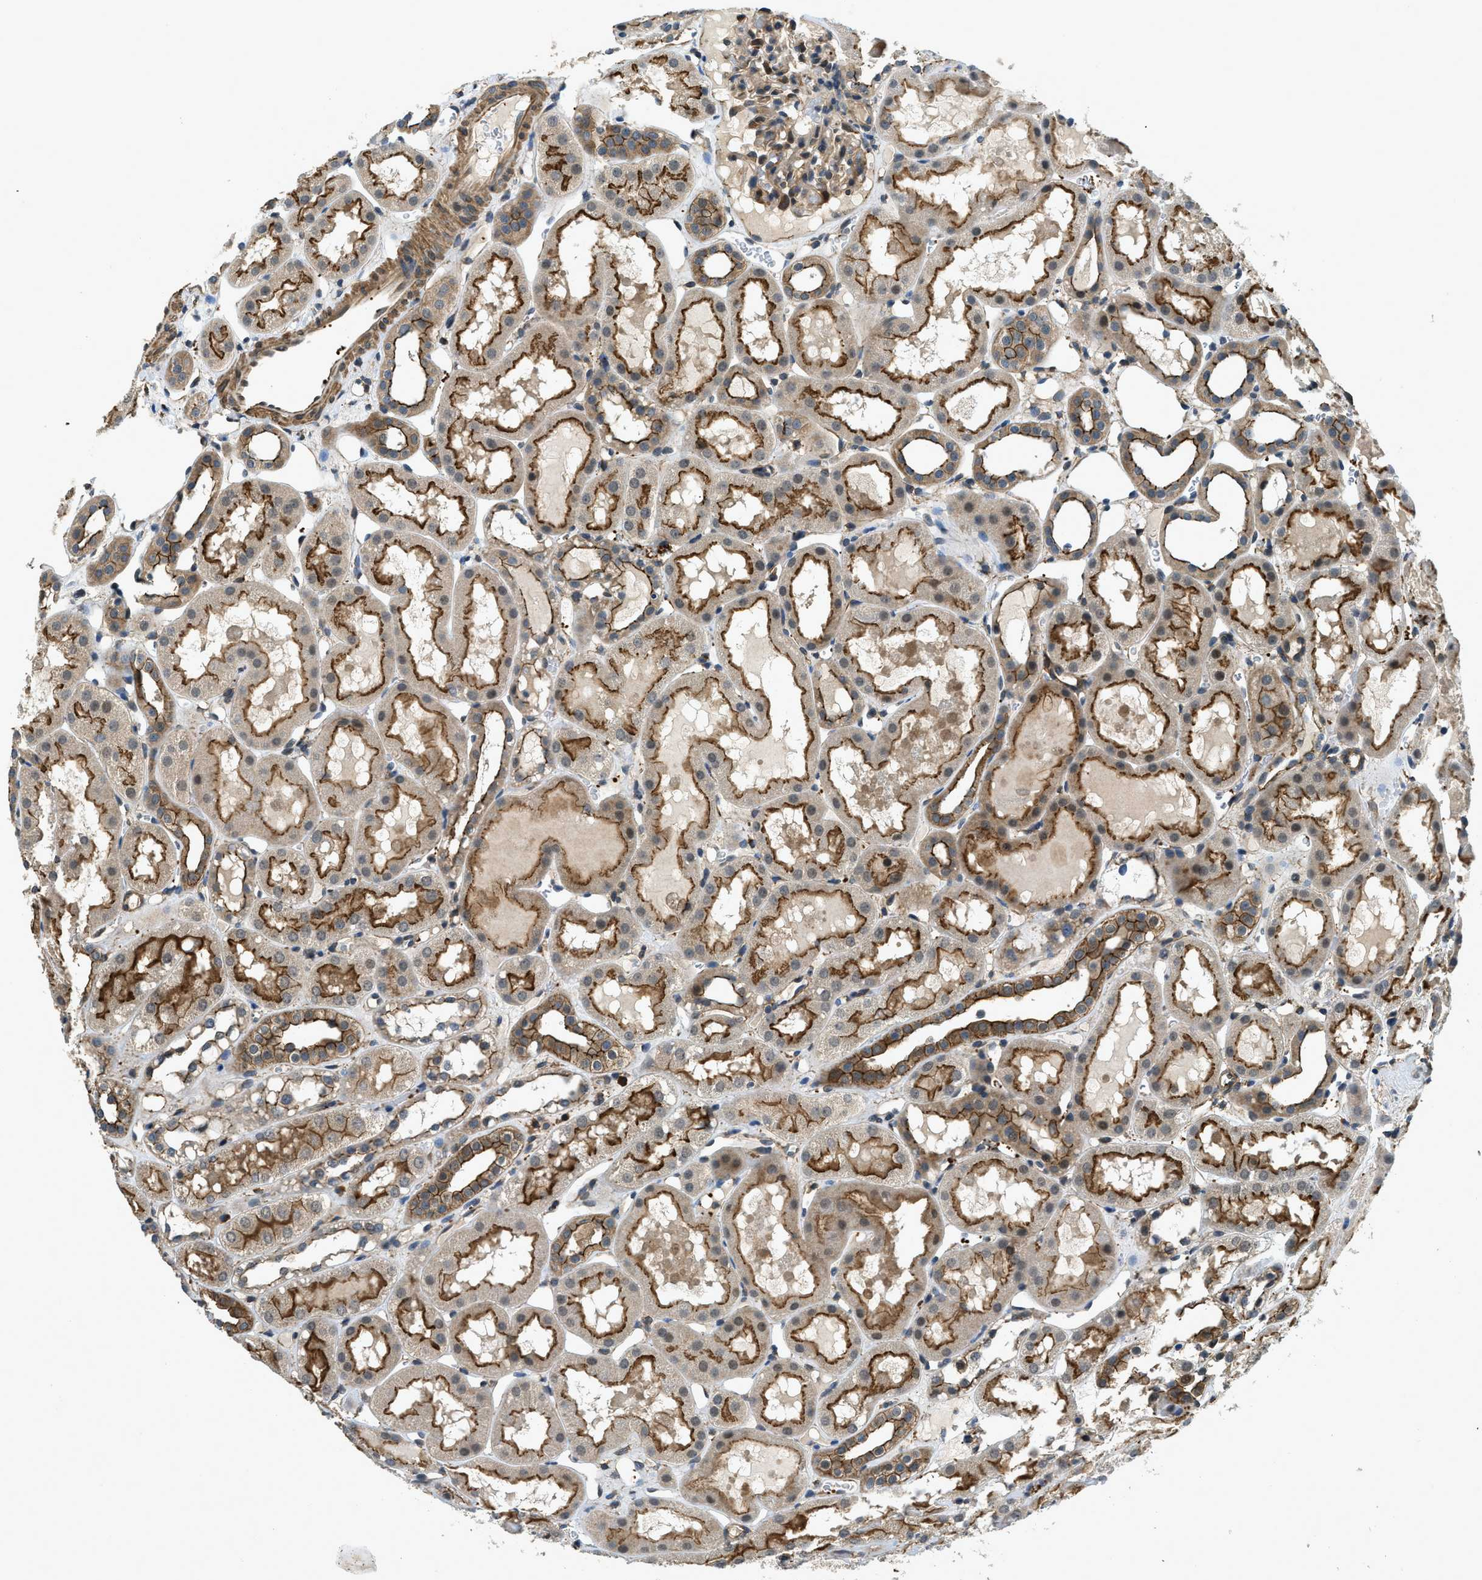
{"staining": {"intensity": "weak", "quantity": ">75%", "location": "cytoplasmic/membranous"}, "tissue": "kidney", "cell_type": "Cells in glomeruli", "image_type": "normal", "snomed": [{"axis": "morphology", "description": "Normal tissue, NOS"}, {"axis": "topography", "description": "Kidney"}, {"axis": "topography", "description": "Urinary bladder"}], "caption": "This is a micrograph of immunohistochemistry staining of unremarkable kidney, which shows weak positivity in the cytoplasmic/membranous of cells in glomeruli.", "gene": "CGN", "patient": {"sex": "male", "age": 16}}